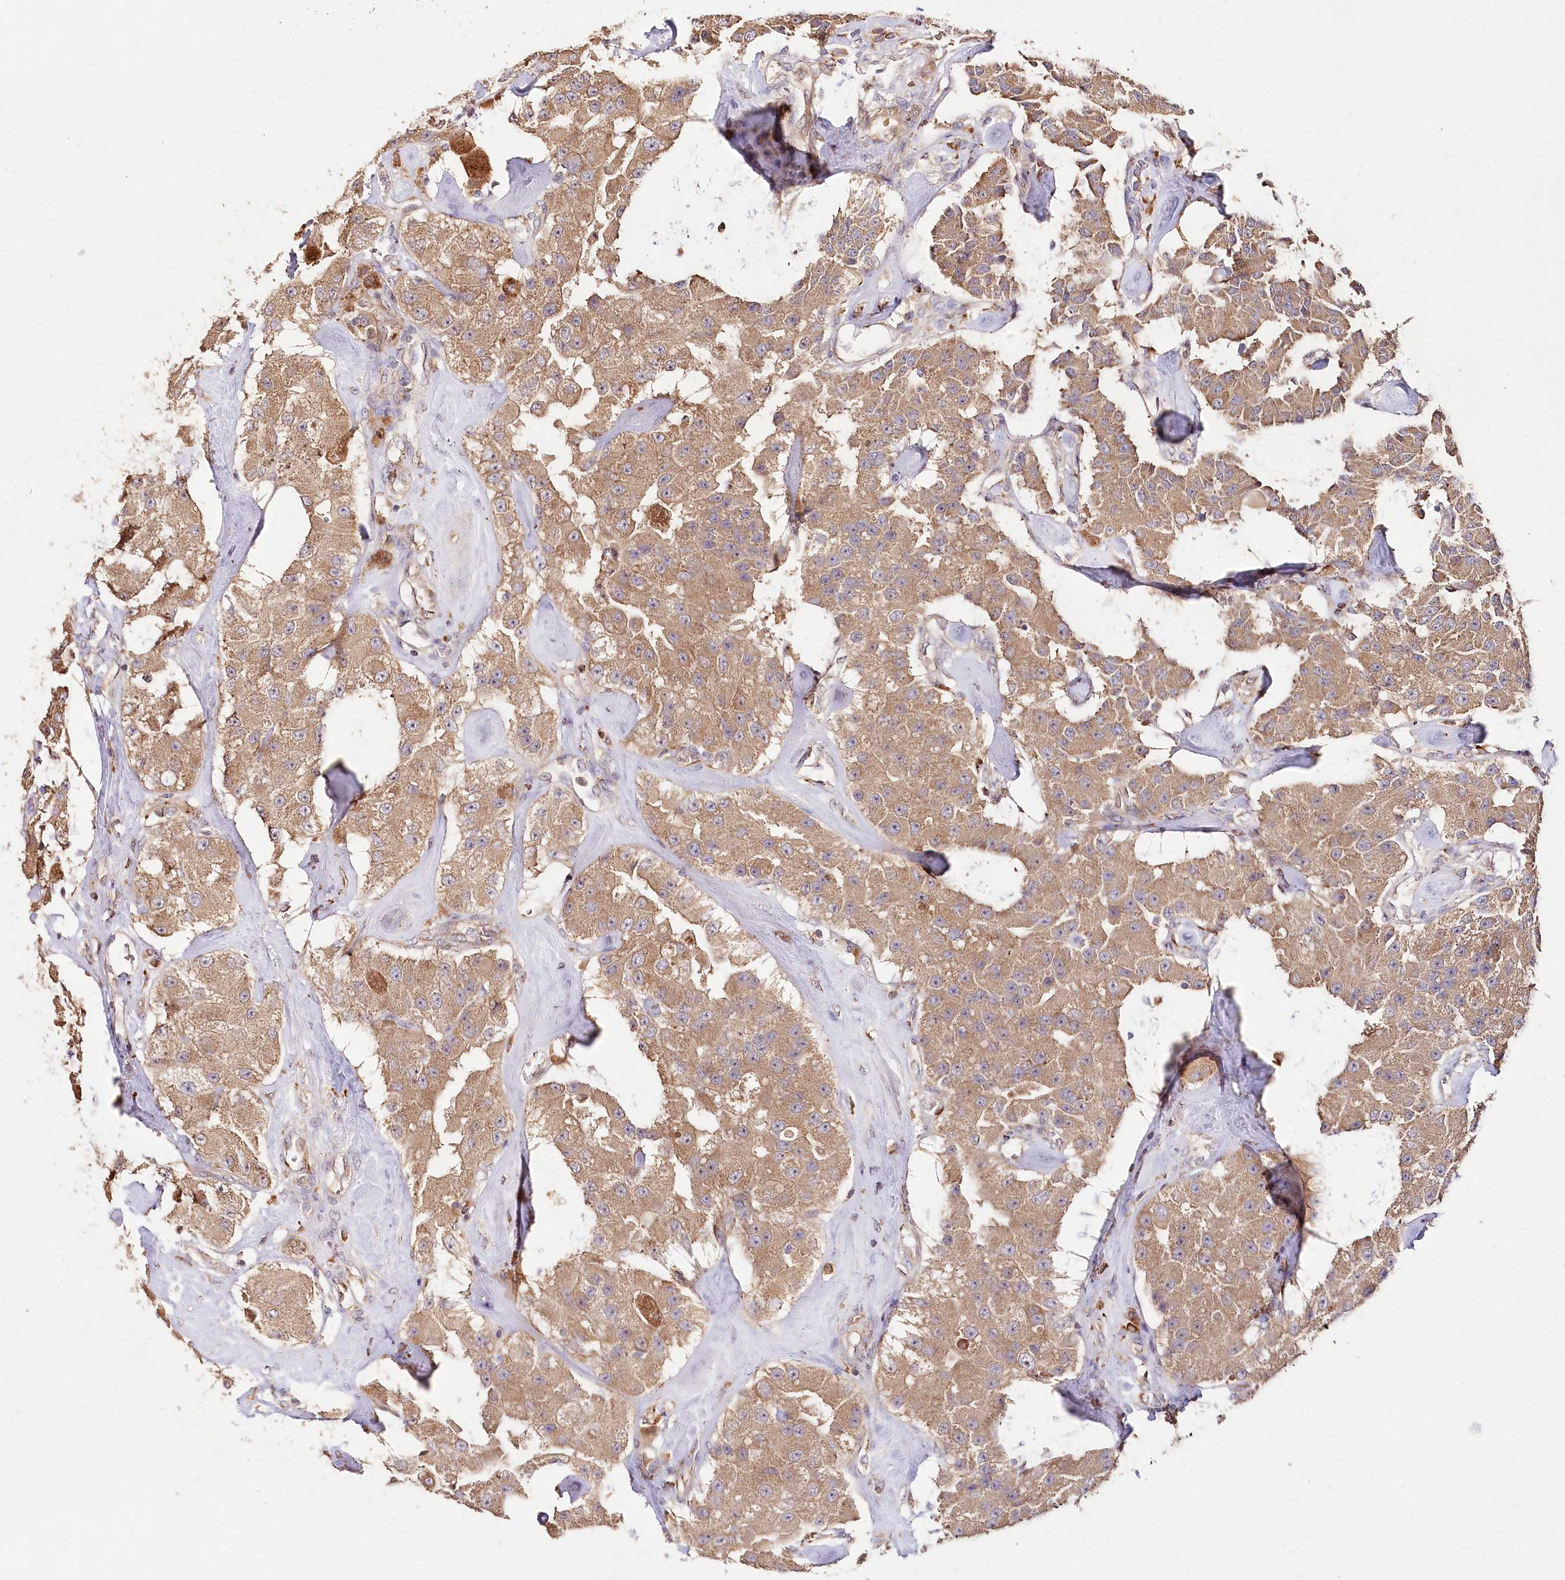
{"staining": {"intensity": "moderate", "quantity": ">75%", "location": "cytoplasmic/membranous"}, "tissue": "carcinoid", "cell_type": "Tumor cells", "image_type": "cancer", "snomed": [{"axis": "morphology", "description": "Carcinoid, malignant, NOS"}, {"axis": "topography", "description": "Pancreas"}], "caption": "Tumor cells display medium levels of moderate cytoplasmic/membranous staining in approximately >75% of cells in carcinoid.", "gene": "DMXL1", "patient": {"sex": "male", "age": 41}}